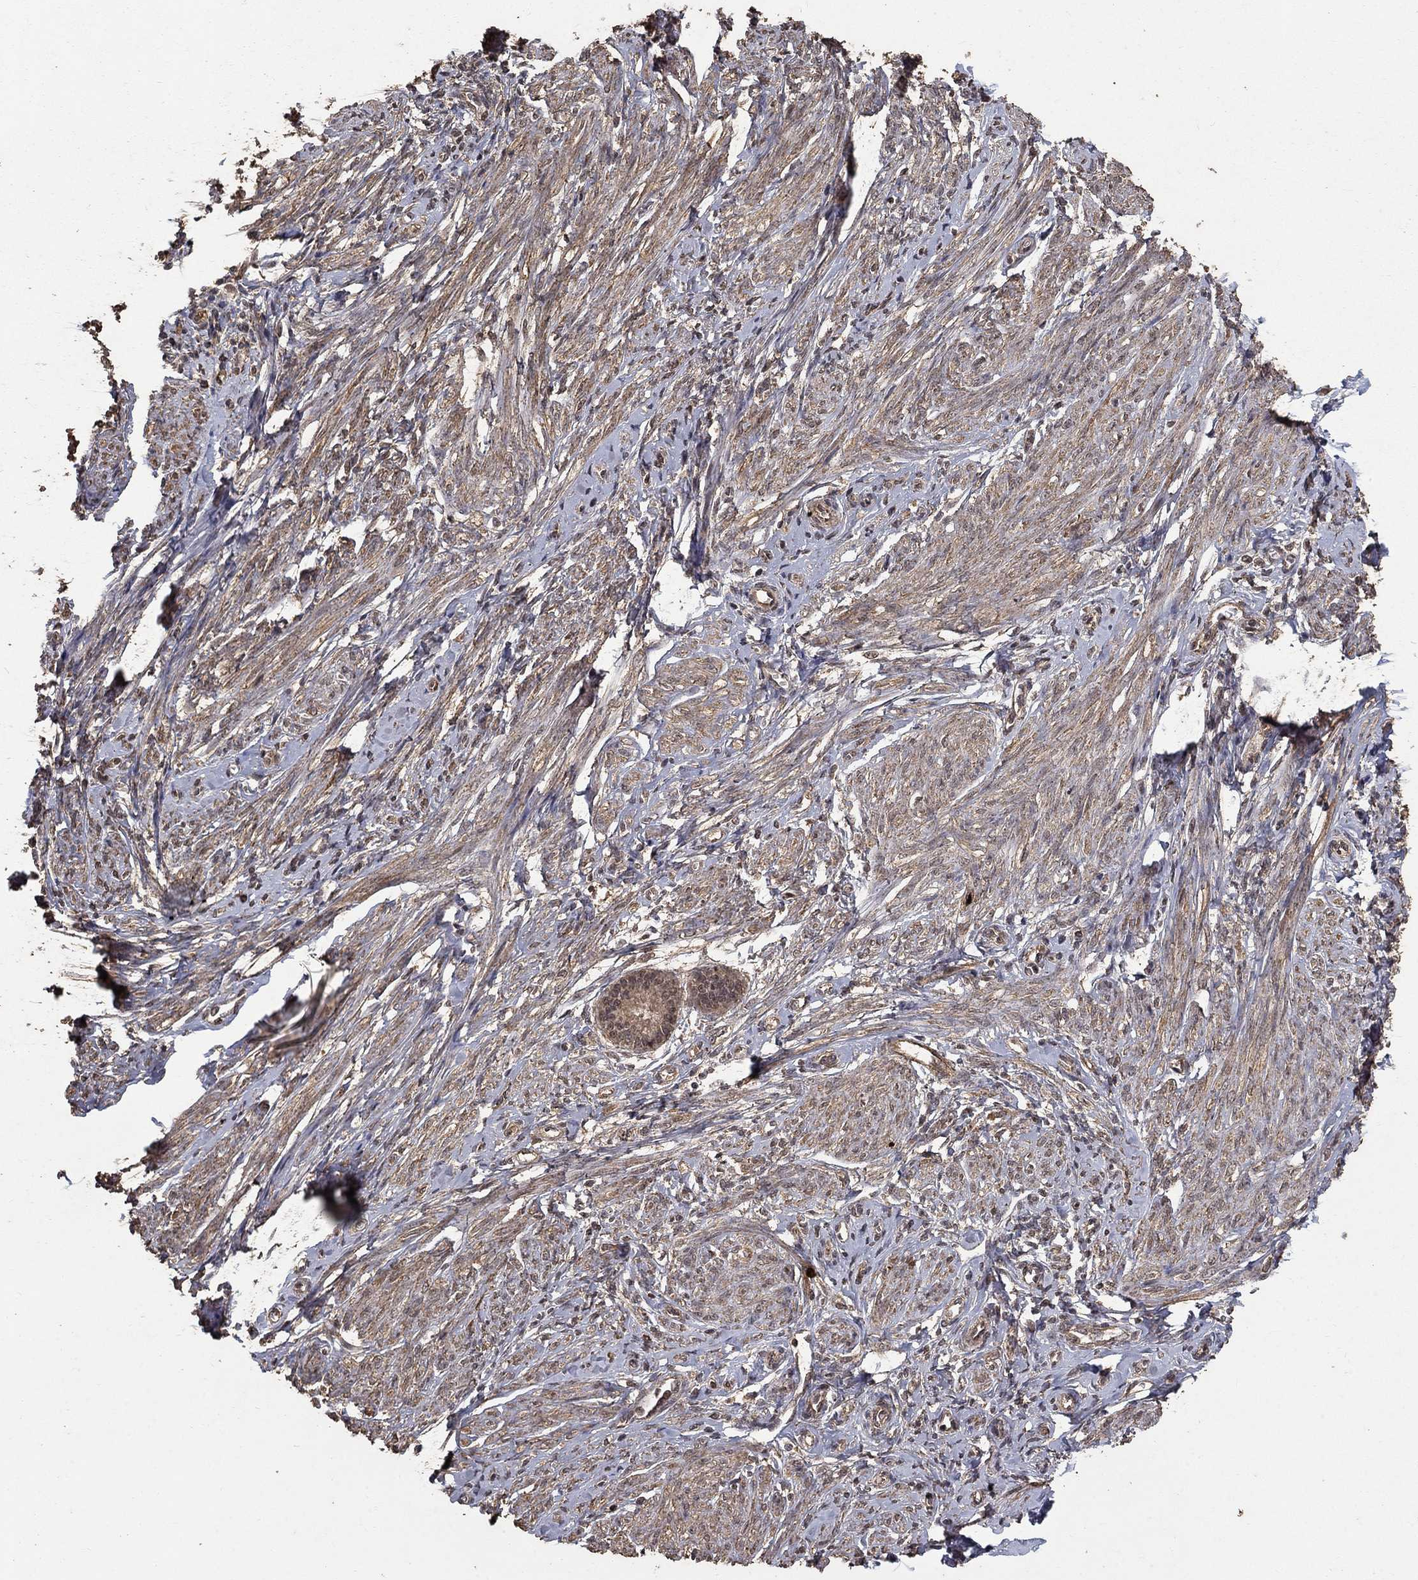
{"staining": {"intensity": "negative", "quantity": "none", "location": "none"}, "tissue": "endometrium", "cell_type": "Cells in endometrial stroma", "image_type": "normal", "snomed": [{"axis": "morphology", "description": "Normal tissue, NOS"}, {"axis": "topography", "description": "Cervix"}, {"axis": "topography", "description": "Endometrium"}], "caption": "This is a micrograph of immunohistochemistry (IHC) staining of benign endometrium, which shows no positivity in cells in endometrial stroma.", "gene": "PRDM1", "patient": {"sex": "female", "age": 37}}